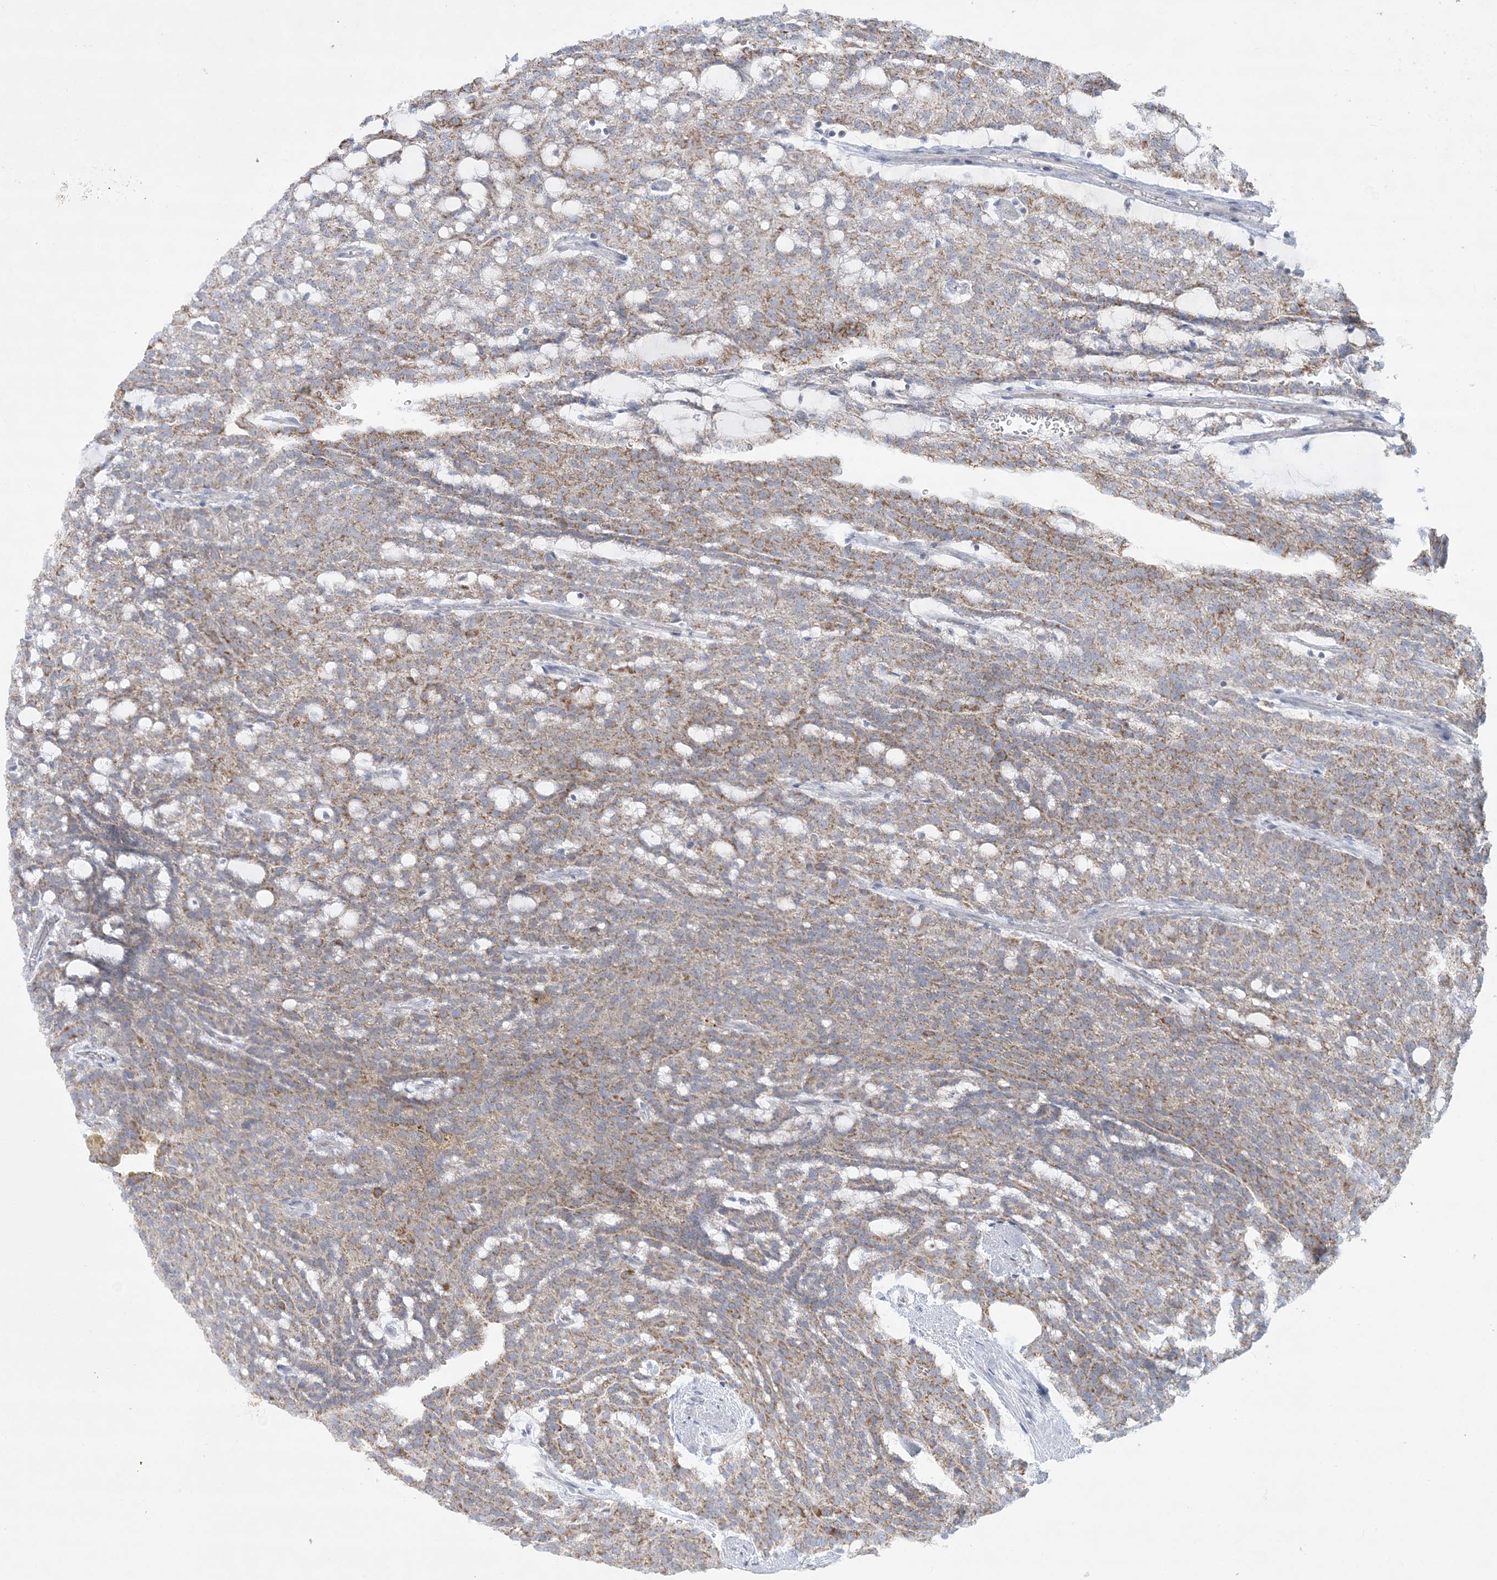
{"staining": {"intensity": "weak", "quantity": ">75%", "location": "cytoplasmic/membranous"}, "tissue": "renal cancer", "cell_type": "Tumor cells", "image_type": "cancer", "snomed": [{"axis": "morphology", "description": "Adenocarcinoma, NOS"}, {"axis": "topography", "description": "Kidney"}], "caption": "Renal cancer (adenocarcinoma) tissue demonstrates weak cytoplasmic/membranous staining in approximately >75% of tumor cells, visualized by immunohistochemistry.", "gene": "TBC1D7", "patient": {"sex": "male", "age": 63}}